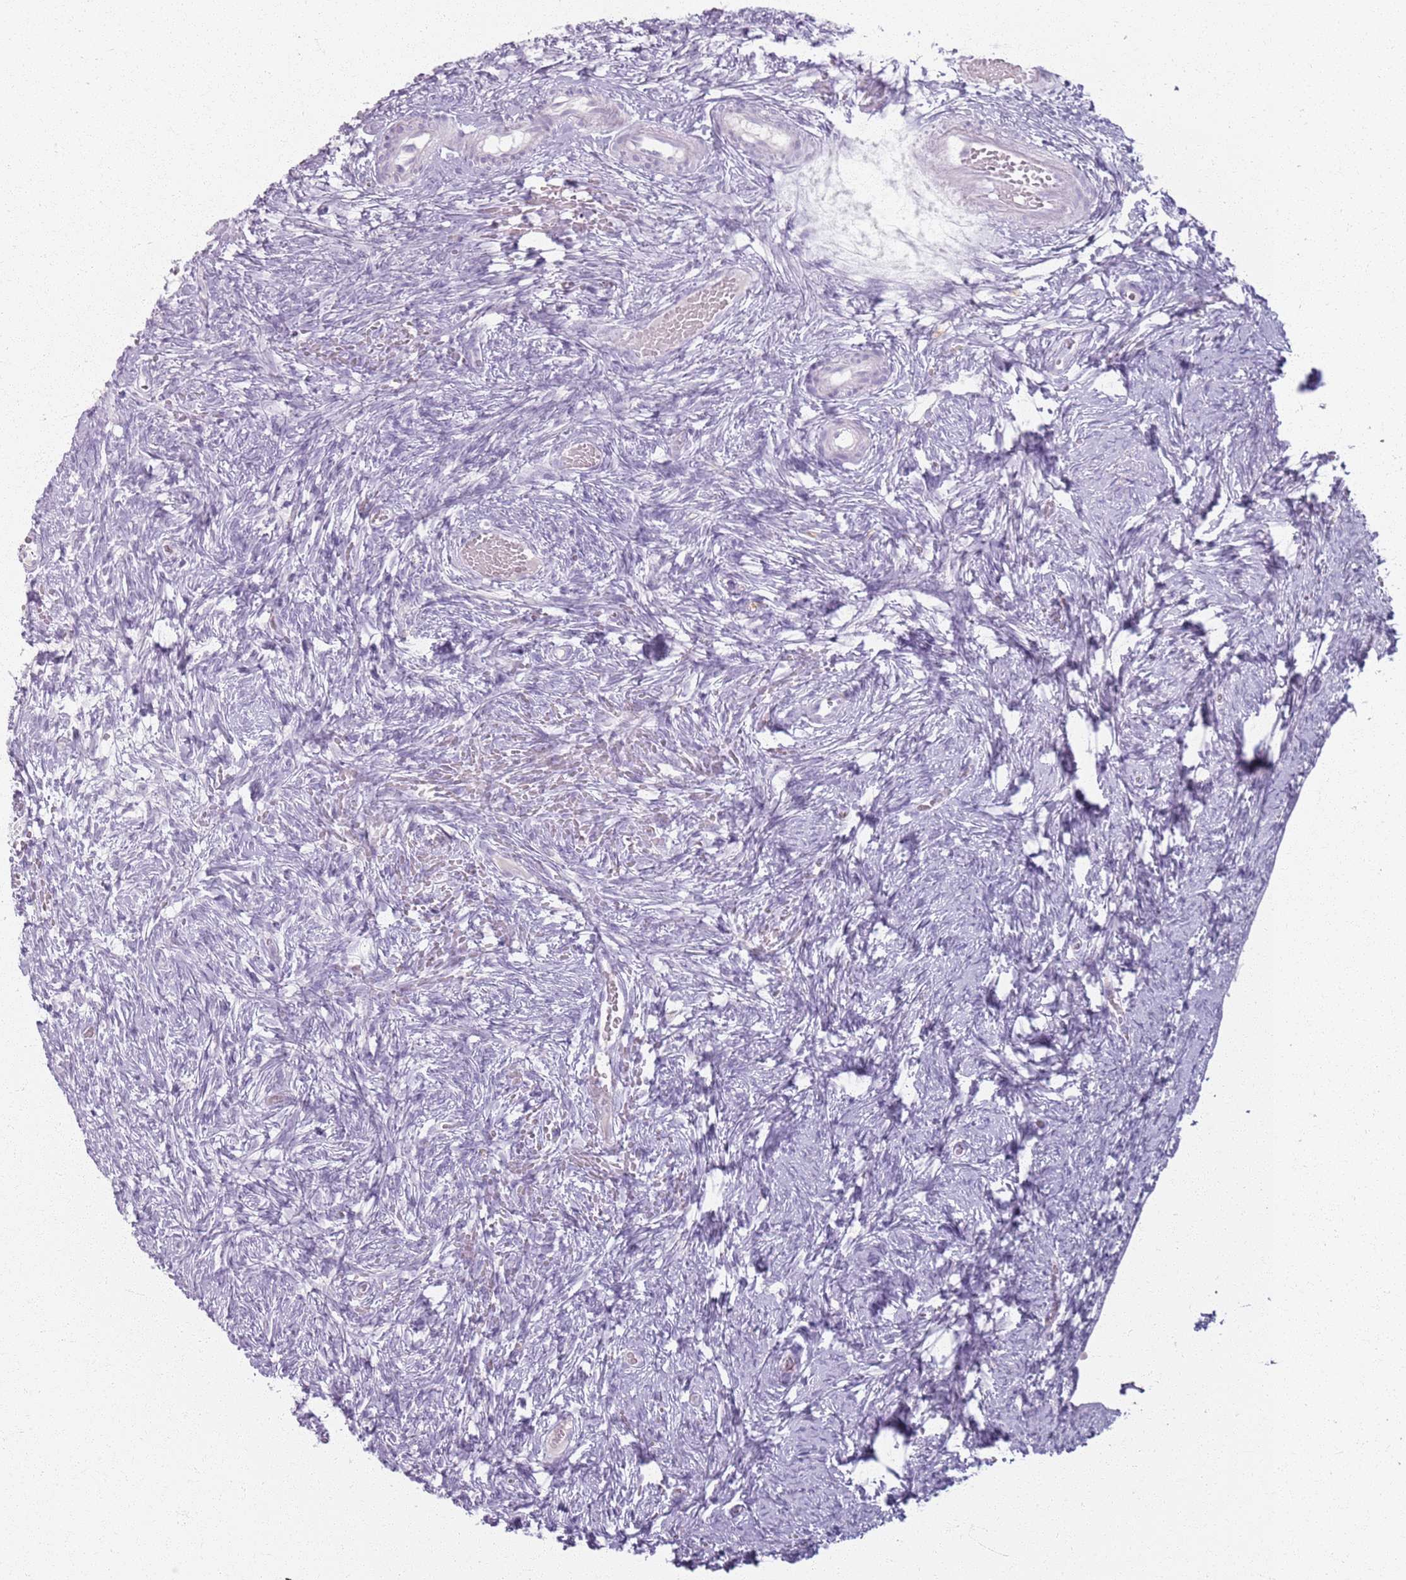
{"staining": {"intensity": "negative", "quantity": "none", "location": "none"}, "tissue": "ovary", "cell_type": "Ovarian stroma cells", "image_type": "normal", "snomed": [{"axis": "morphology", "description": "Adenocarcinoma, NOS"}, {"axis": "topography", "description": "Endometrium"}], "caption": "The histopathology image shows no staining of ovarian stroma cells in benign ovary. Nuclei are stained in blue.", "gene": "GDPGP1", "patient": {"sex": "female", "age": 32}}